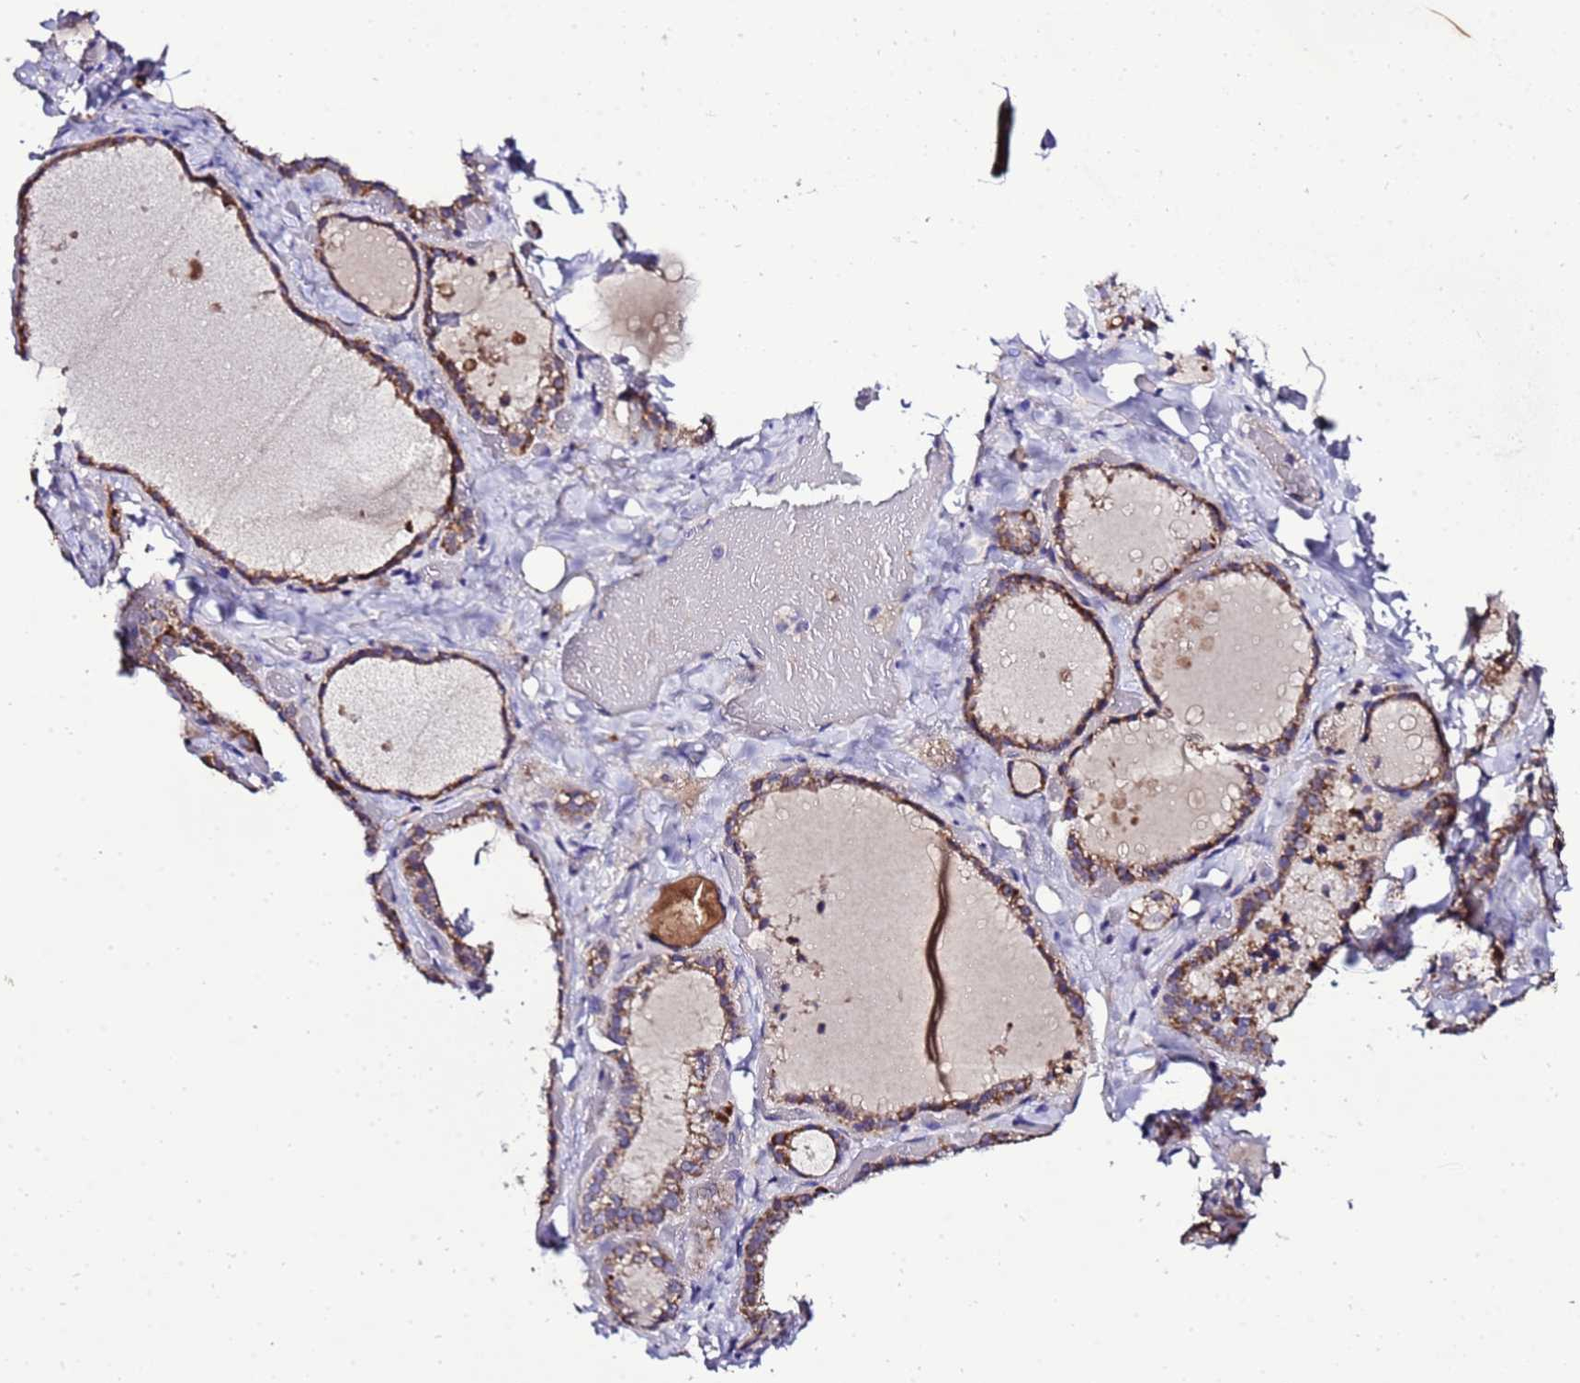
{"staining": {"intensity": "strong", "quantity": ">75%", "location": "cytoplasmic/membranous"}, "tissue": "thyroid gland", "cell_type": "Glandular cells", "image_type": "normal", "snomed": [{"axis": "morphology", "description": "Normal tissue, NOS"}, {"axis": "topography", "description": "Thyroid gland"}], "caption": "Protein expression analysis of benign thyroid gland exhibits strong cytoplasmic/membranous expression in about >75% of glandular cells.", "gene": "C19orf47", "patient": {"sex": "female", "age": 44}}